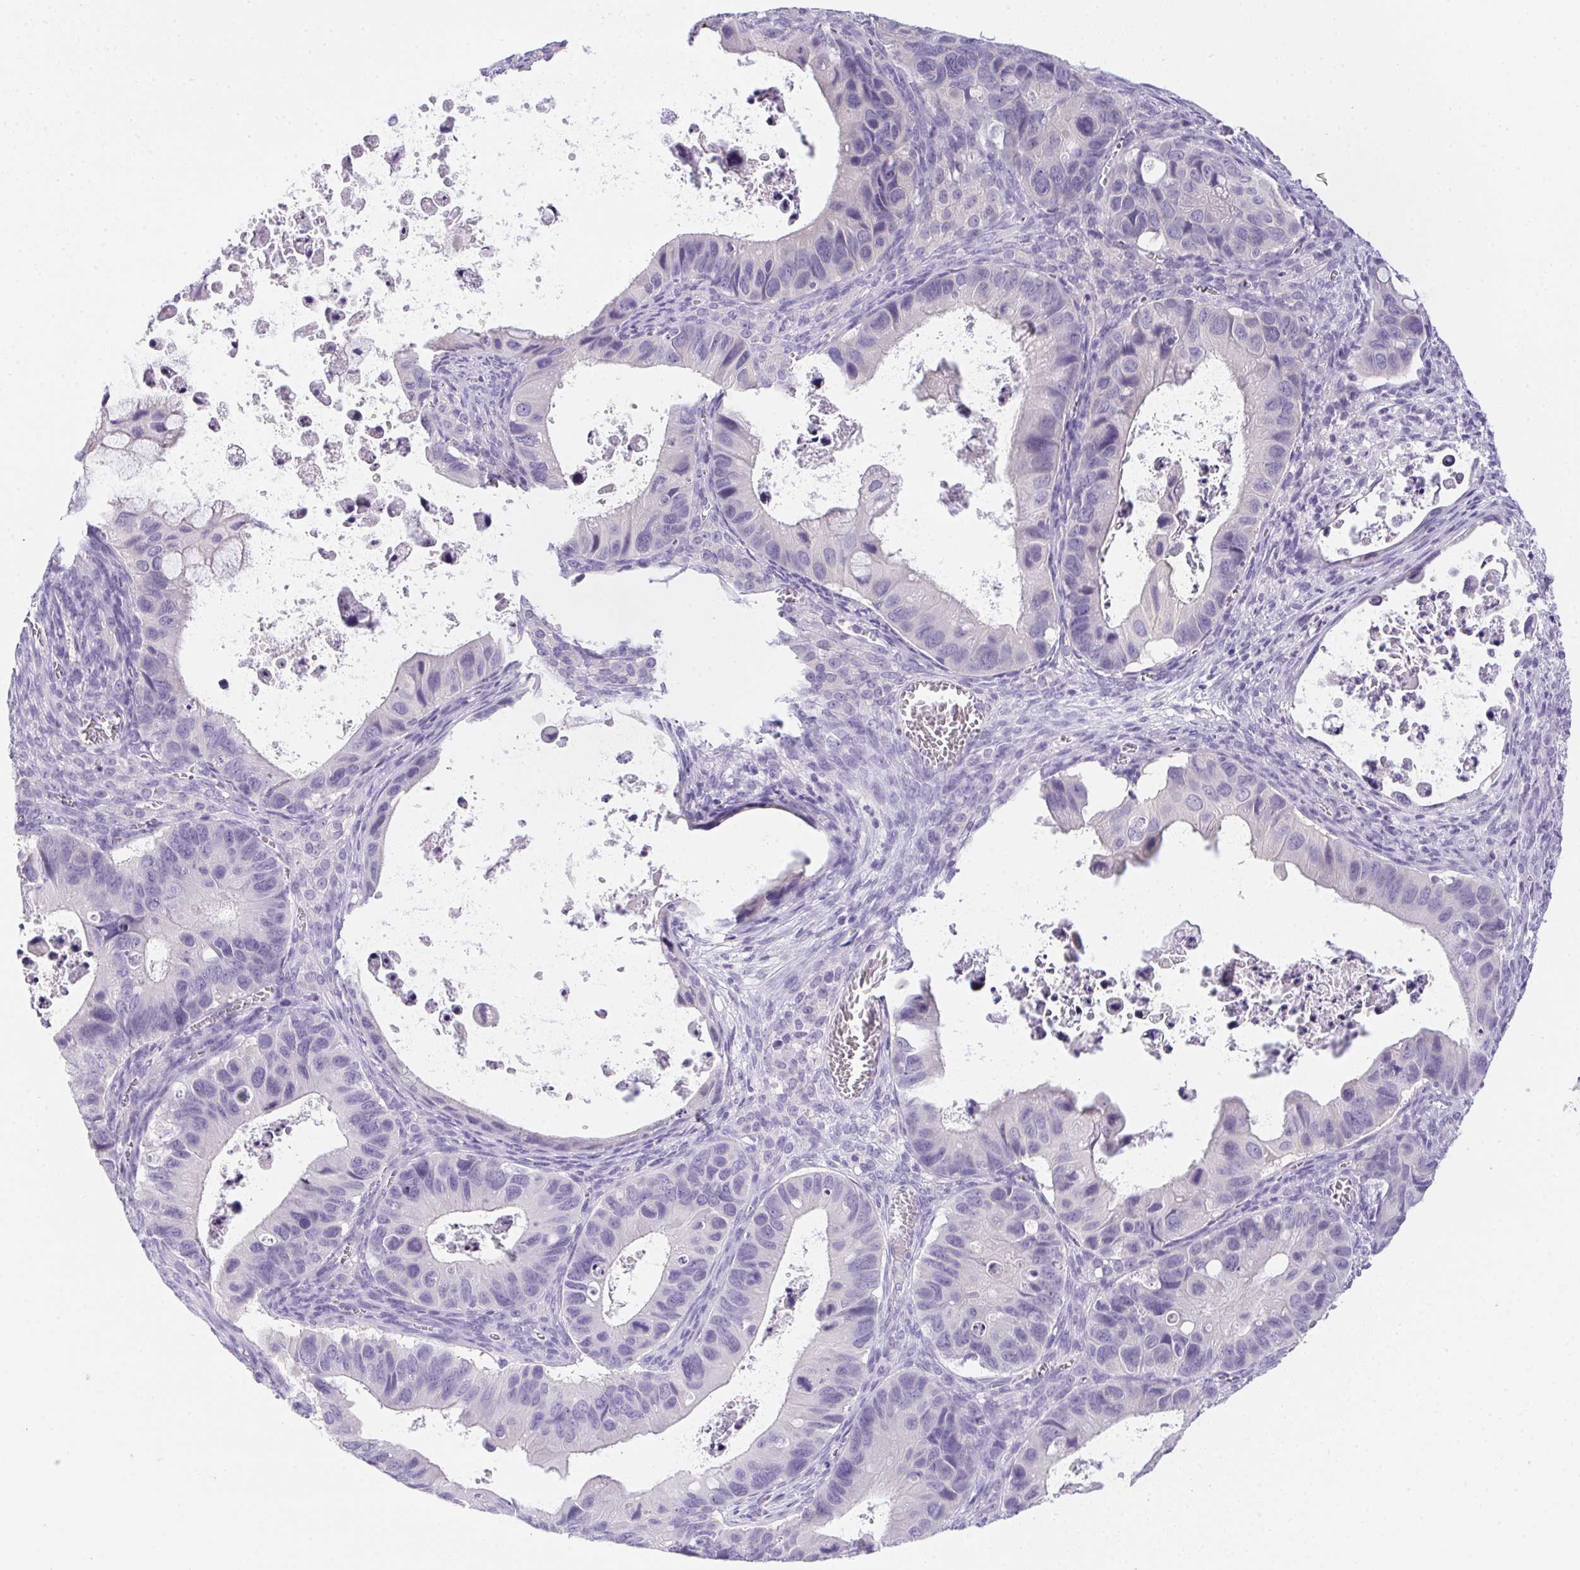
{"staining": {"intensity": "negative", "quantity": "none", "location": "none"}, "tissue": "ovarian cancer", "cell_type": "Tumor cells", "image_type": "cancer", "snomed": [{"axis": "morphology", "description": "Cystadenocarcinoma, mucinous, NOS"}, {"axis": "topography", "description": "Ovary"}], "caption": "Image shows no protein positivity in tumor cells of ovarian cancer tissue.", "gene": "PRKAA1", "patient": {"sex": "female", "age": 64}}